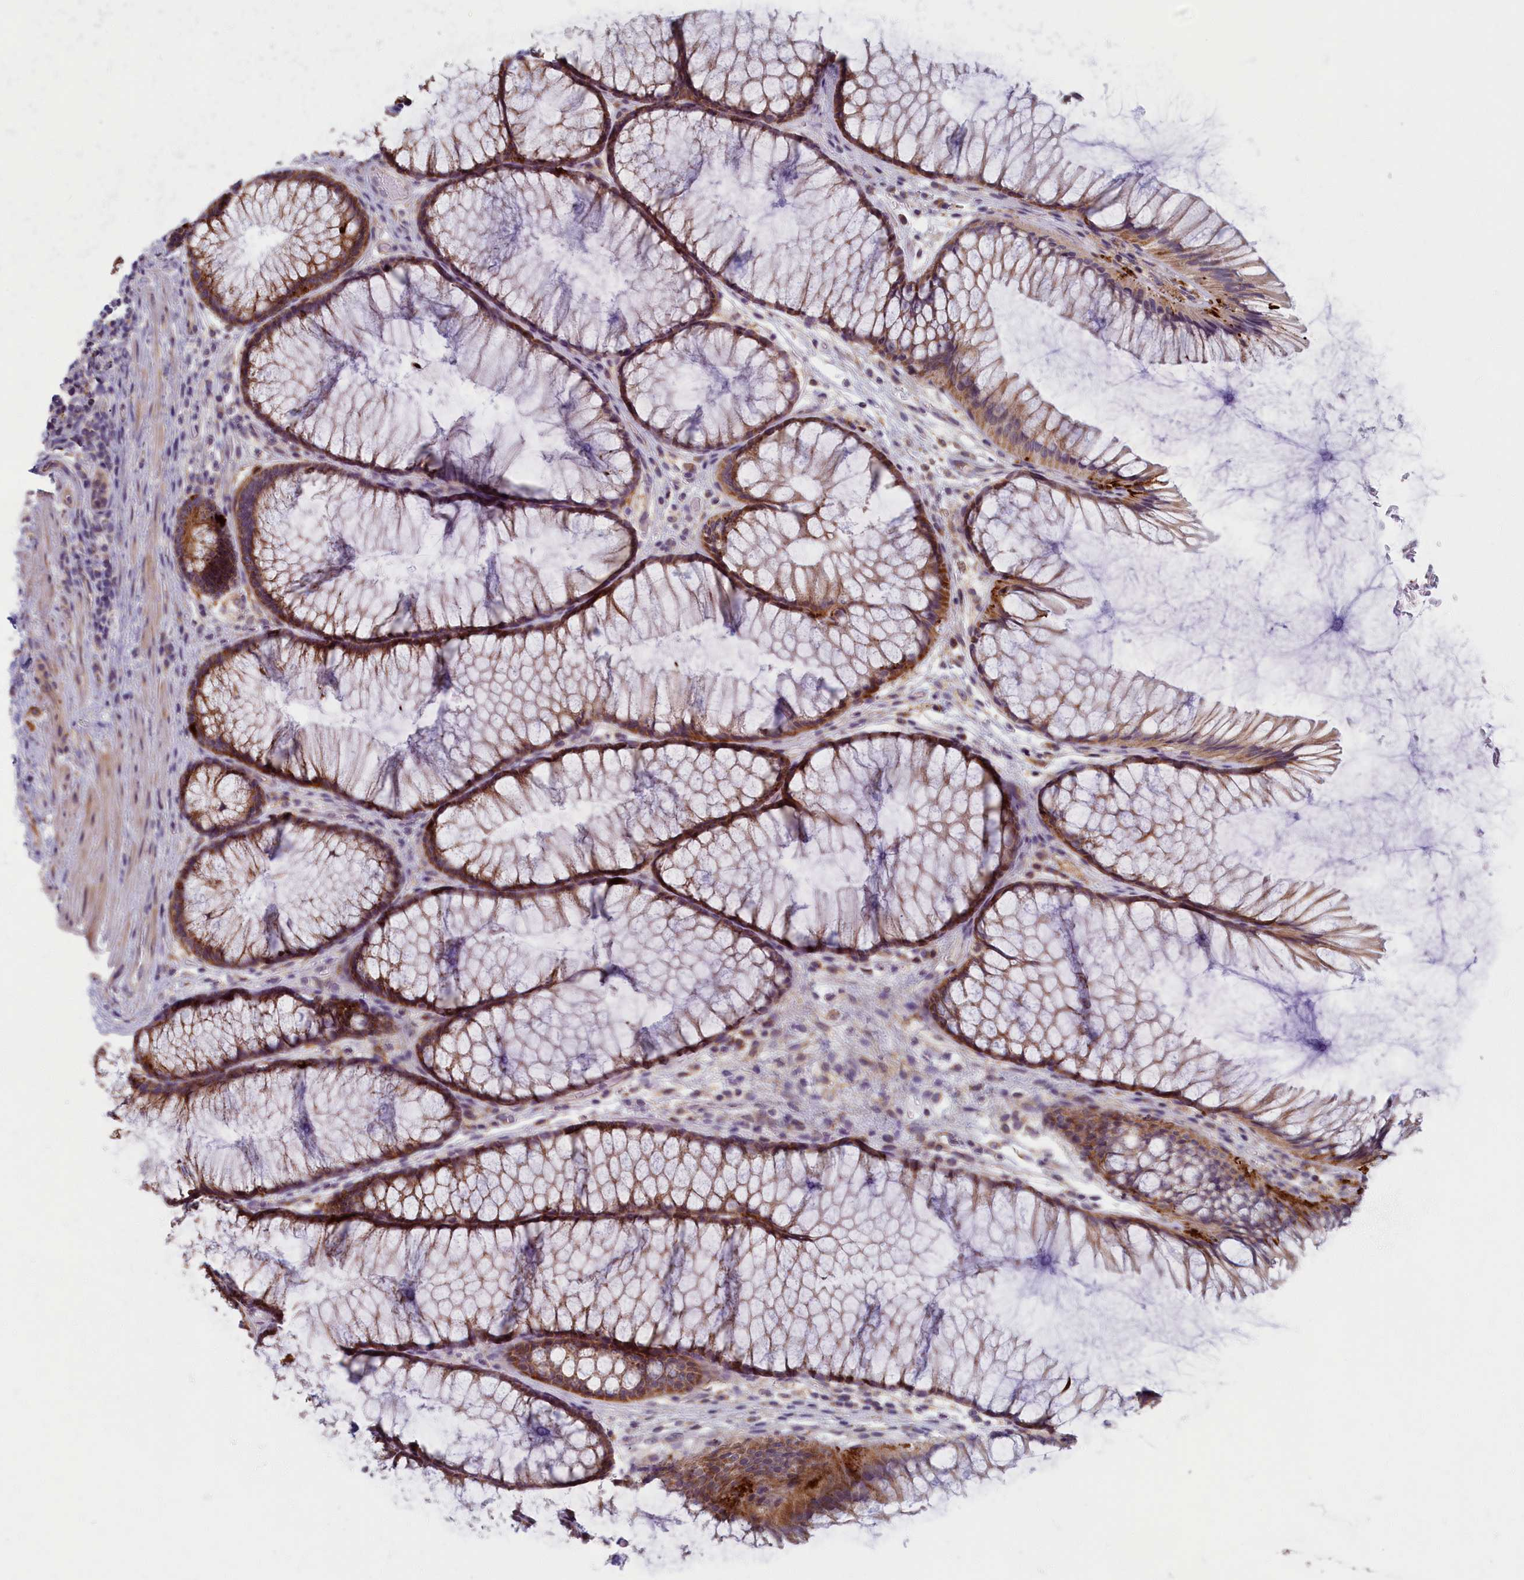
{"staining": {"intensity": "negative", "quantity": "none", "location": "none"}, "tissue": "colon", "cell_type": "Endothelial cells", "image_type": "normal", "snomed": [{"axis": "morphology", "description": "Normal tissue, NOS"}, {"axis": "topography", "description": "Colon"}], "caption": "Endothelial cells show no significant protein positivity in unremarkable colon. (DAB immunohistochemistry (IHC) with hematoxylin counter stain).", "gene": "MRPS25", "patient": {"sex": "female", "age": 82}}